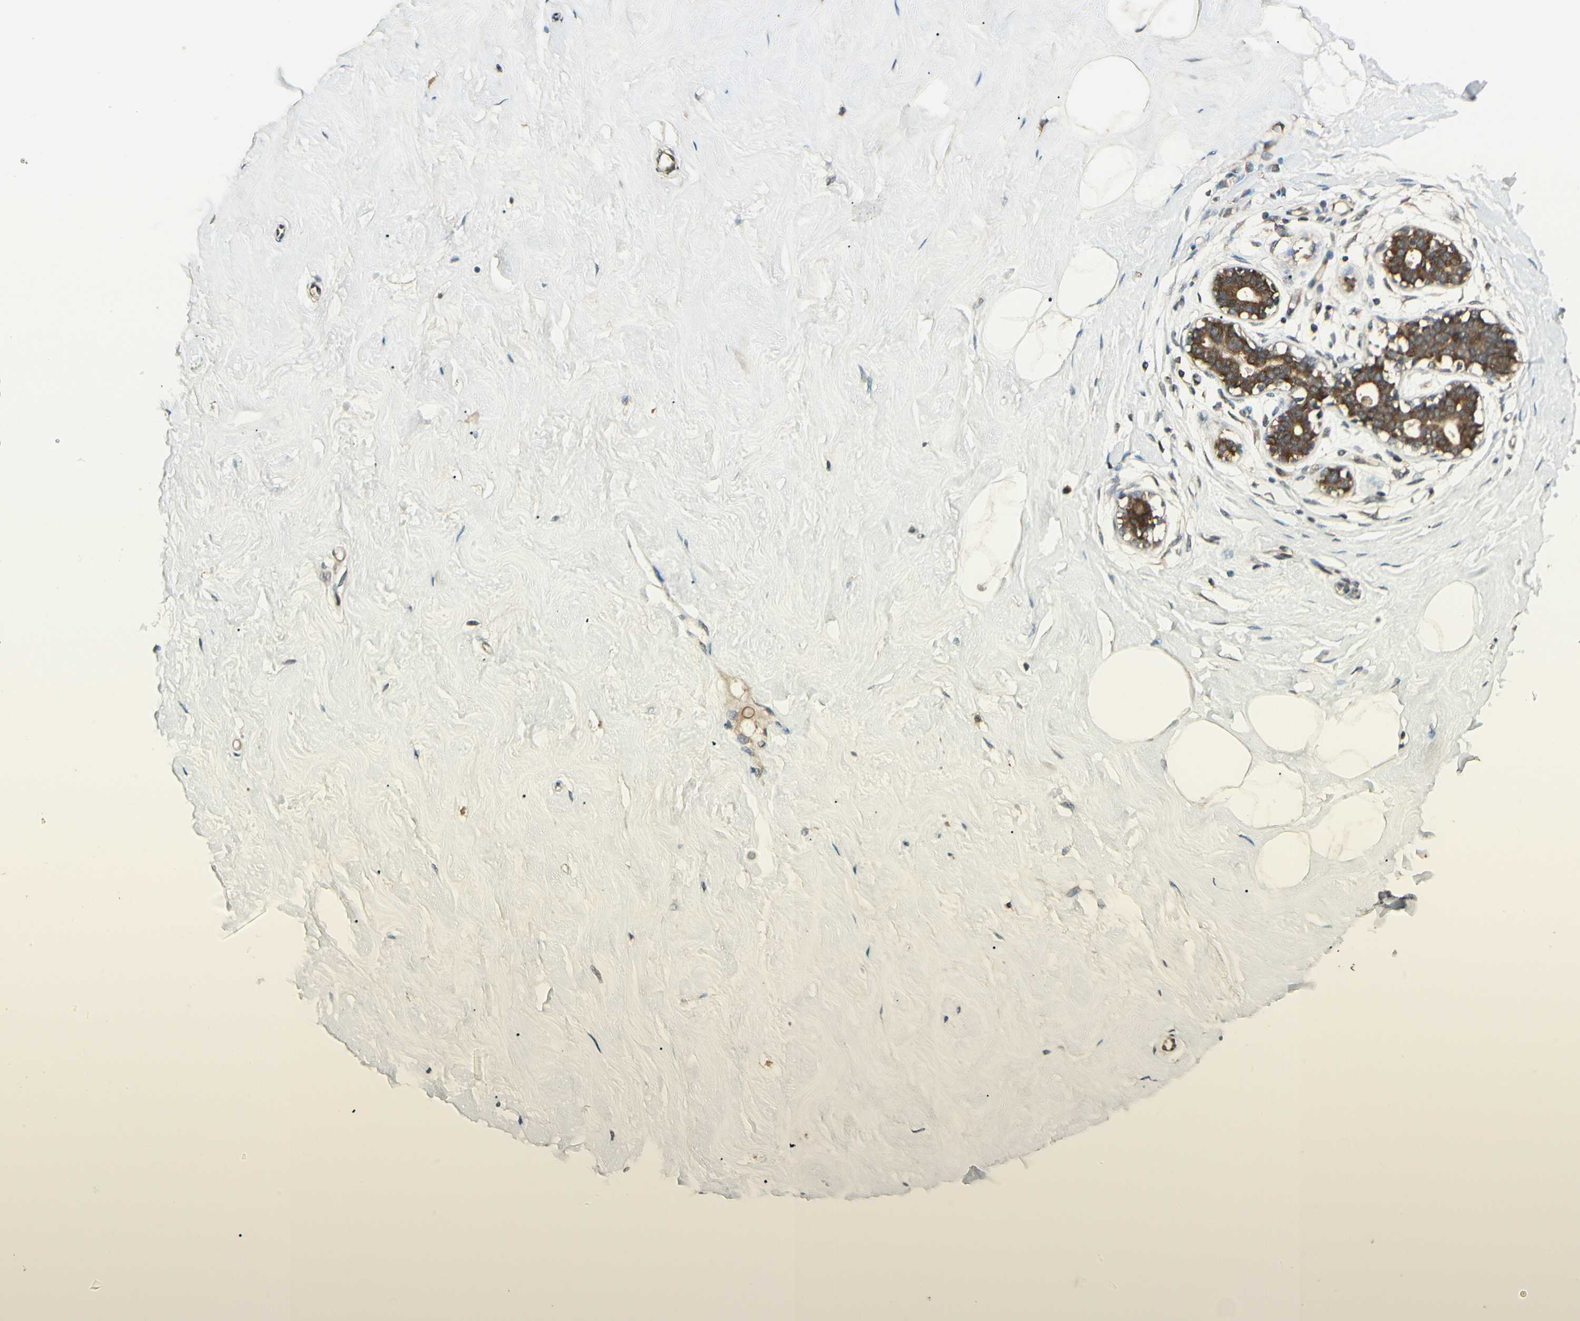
{"staining": {"intensity": "weak", "quantity": "25%-75%", "location": "cytoplasmic/membranous"}, "tissue": "breast", "cell_type": "Adipocytes", "image_type": "normal", "snomed": [{"axis": "morphology", "description": "Normal tissue, NOS"}, {"axis": "topography", "description": "Breast"}], "caption": "Breast stained with immunohistochemistry demonstrates weak cytoplasmic/membranous expression in approximately 25%-75% of adipocytes.", "gene": "CCT7", "patient": {"sex": "female", "age": 23}}